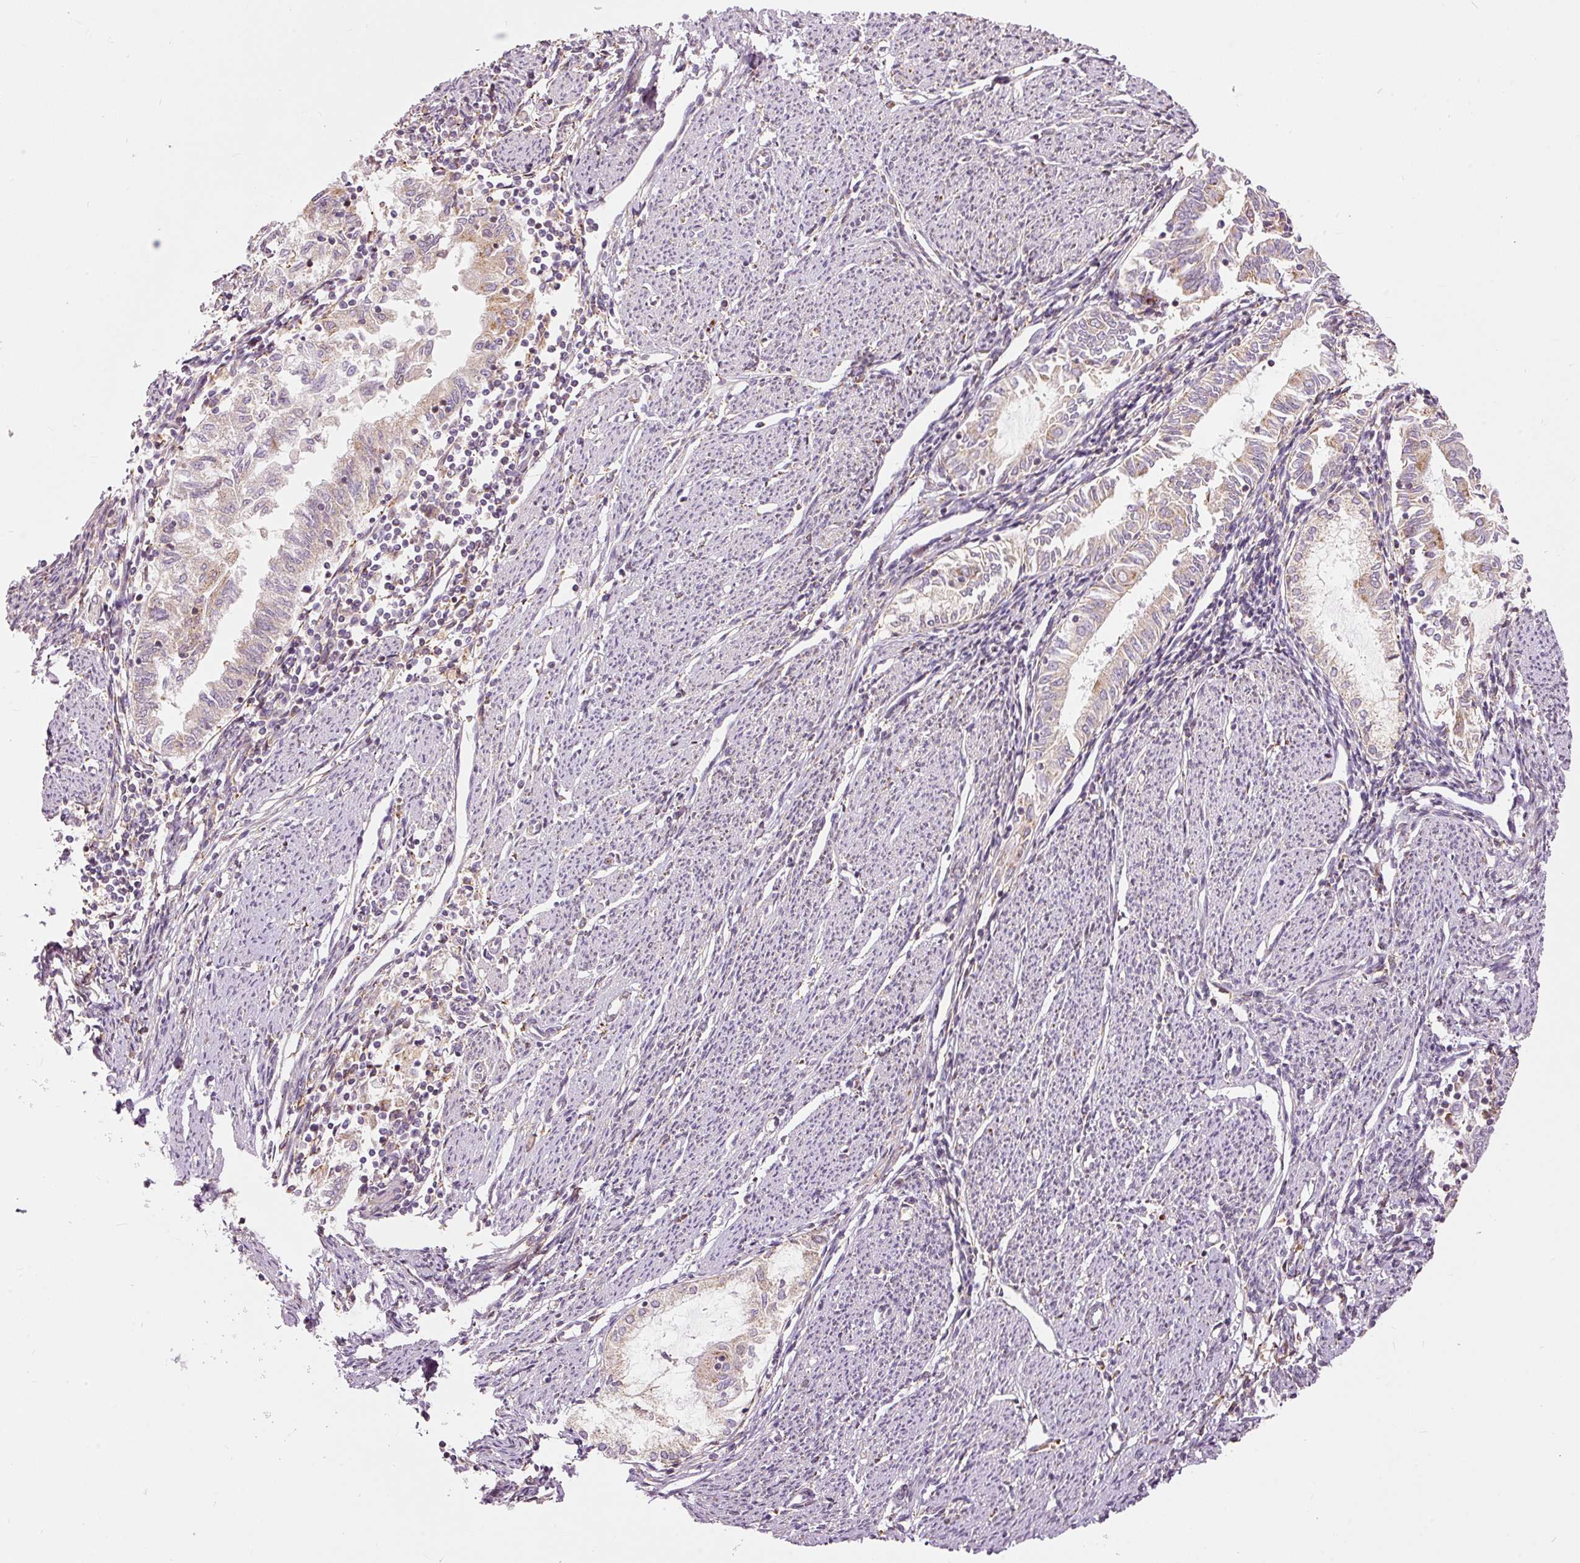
{"staining": {"intensity": "weak", "quantity": "<25%", "location": "cytoplasmic/membranous"}, "tissue": "endometrial cancer", "cell_type": "Tumor cells", "image_type": "cancer", "snomed": [{"axis": "morphology", "description": "Adenocarcinoma, NOS"}, {"axis": "topography", "description": "Endometrium"}], "caption": "There is no significant staining in tumor cells of adenocarcinoma (endometrial). (DAB immunohistochemistry visualized using brightfield microscopy, high magnification).", "gene": "SNAPC5", "patient": {"sex": "female", "age": 79}}